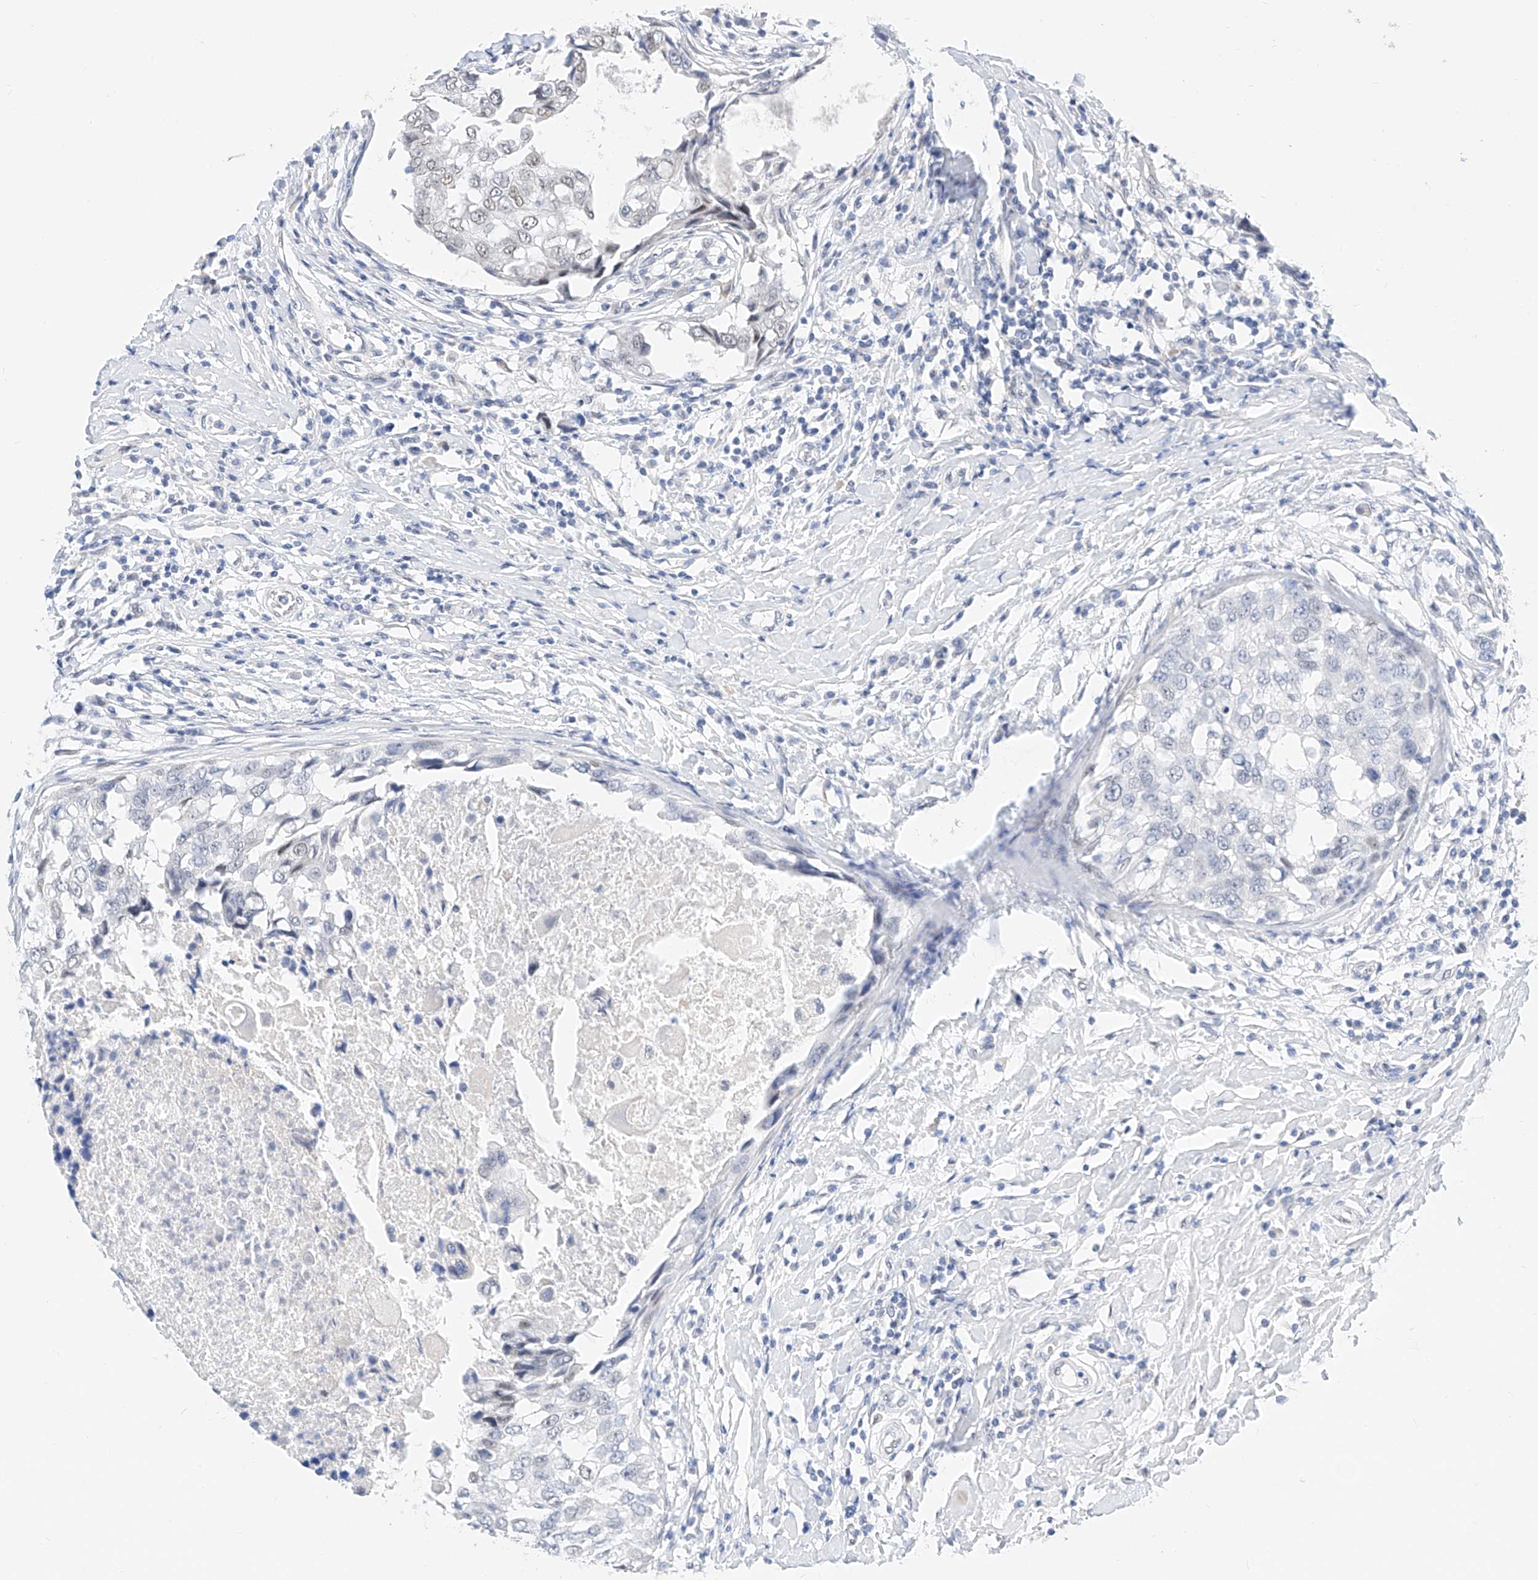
{"staining": {"intensity": "negative", "quantity": "none", "location": "none"}, "tissue": "breast cancer", "cell_type": "Tumor cells", "image_type": "cancer", "snomed": [{"axis": "morphology", "description": "Duct carcinoma"}, {"axis": "topography", "description": "Breast"}], "caption": "Breast cancer (infiltrating ductal carcinoma) was stained to show a protein in brown. There is no significant positivity in tumor cells. (Brightfield microscopy of DAB immunohistochemistry (IHC) at high magnification).", "gene": "KCNJ1", "patient": {"sex": "female", "age": 27}}